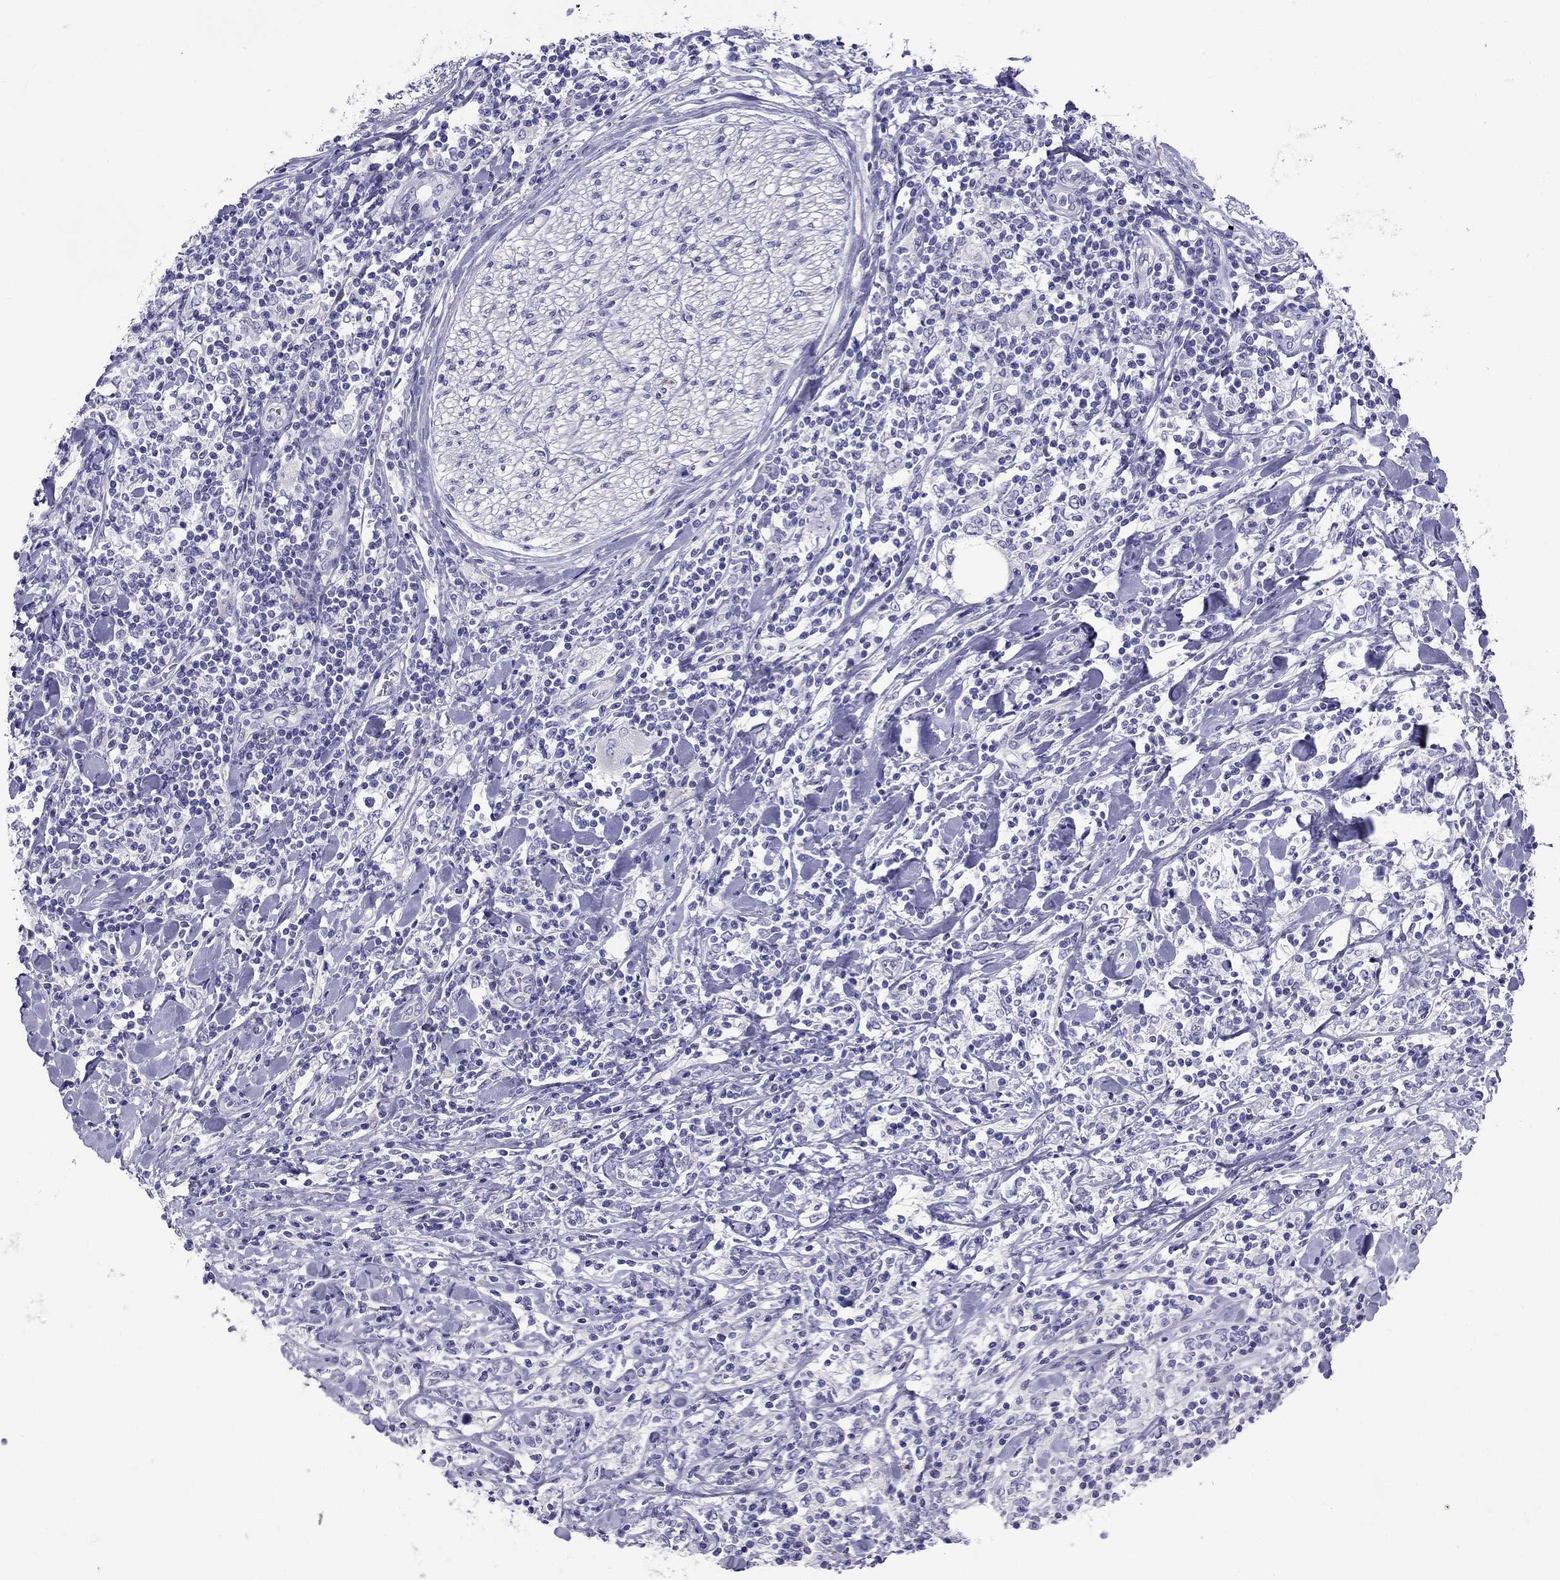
{"staining": {"intensity": "negative", "quantity": "none", "location": "none"}, "tissue": "lymphoma", "cell_type": "Tumor cells", "image_type": "cancer", "snomed": [{"axis": "morphology", "description": "Malignant lymphoma, non-Hodgkin's type, High grade"}, {"axis": "topography", "description": "Lymph node"}], "caption": "A photomicrograph of human lymphoma is negative for staining in tumor cells.", "gene": "CMYA5", "patient": {"sex": "female", "age": 84}}